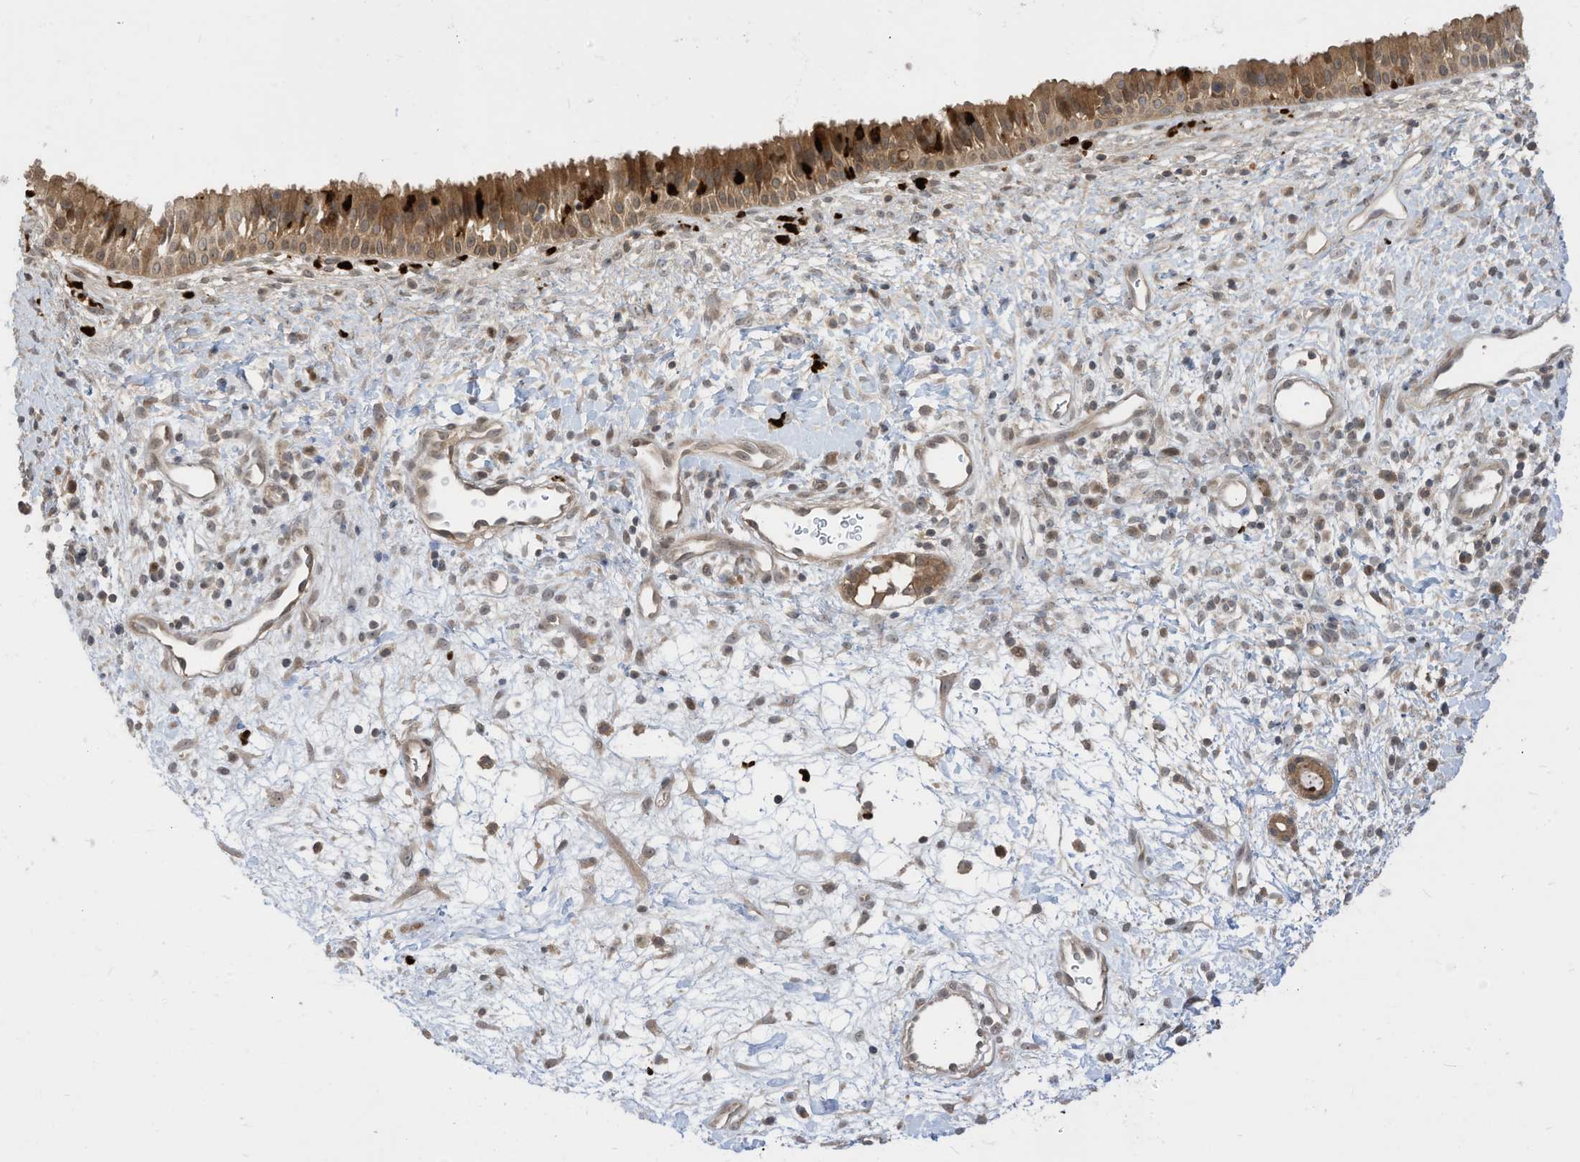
{"staining": {"intensity": "moderate", "quantity": ">75%", "location": "cytoplasmic/membranous"}, "tissue": "nasopharynx", "cell_type": "Respiratory epithelial cells", "image_type": "normal", "snomed": [{"axis": "morphology", "description": "Normal tissue, NOS"}, {"axis": "topography", "description": "Nasopharynx"}], "caption": "An IHC micrograph of benign tissue is shown. Protein staining in brown highlights moderate cytoplasmic/membranous positivity in nasopharynx within respiratory epithelial cells.", "gene": "CNKSR1", "patient": {"sex": "male", "age": 22}}